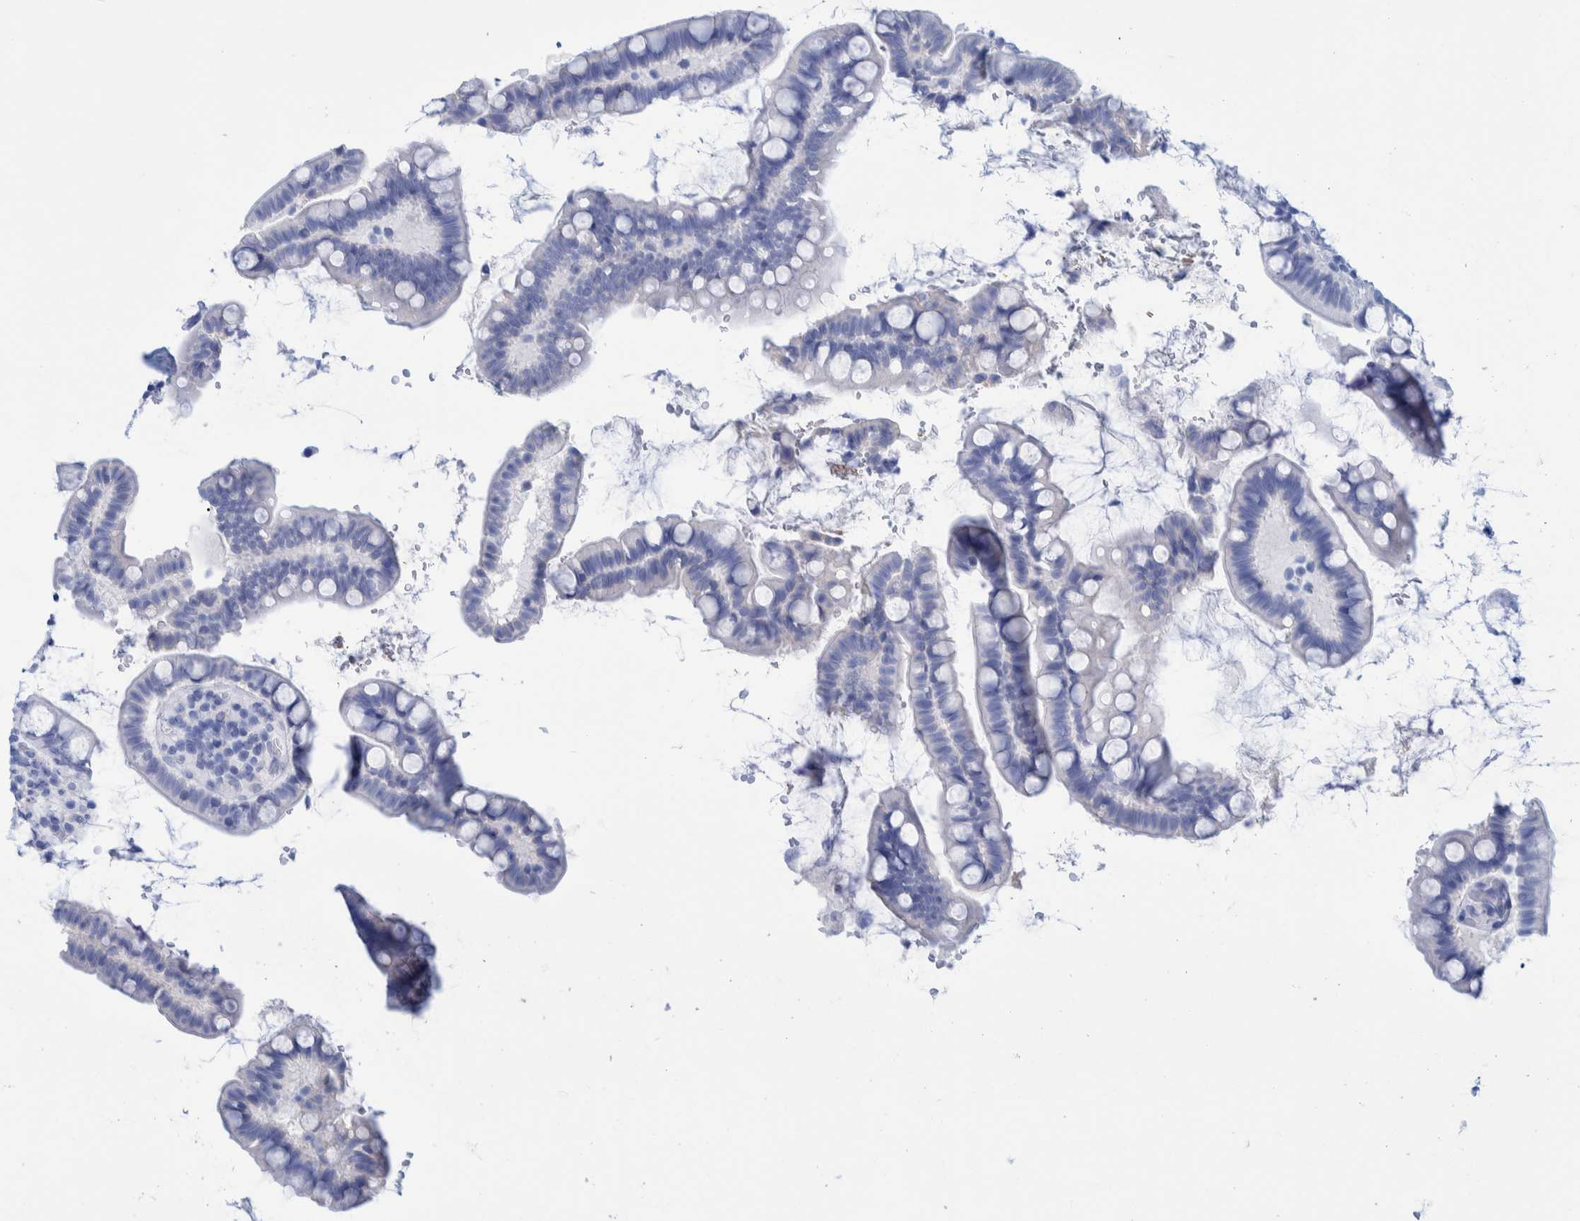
{"staining": {"intensity": "negative", "quantity": "none", "location": "none"}, "tissue": "small intestine", "cell_type": "Glandular cells", "image_type": "normal", "snomed": [{"axis": "morphology", "description": "Normal tissue, NOS"}, {"axis": "topography", "description": "Smooth muscle"}, {"axis": "topography", "description": "Small intestine"}], "caption": "Immunohistochemical staining of unremarkable human small intestine reveals no significant expression in glandular cells.", "gene": "PERP", "patient": {"sex": "female", "age": 84}}